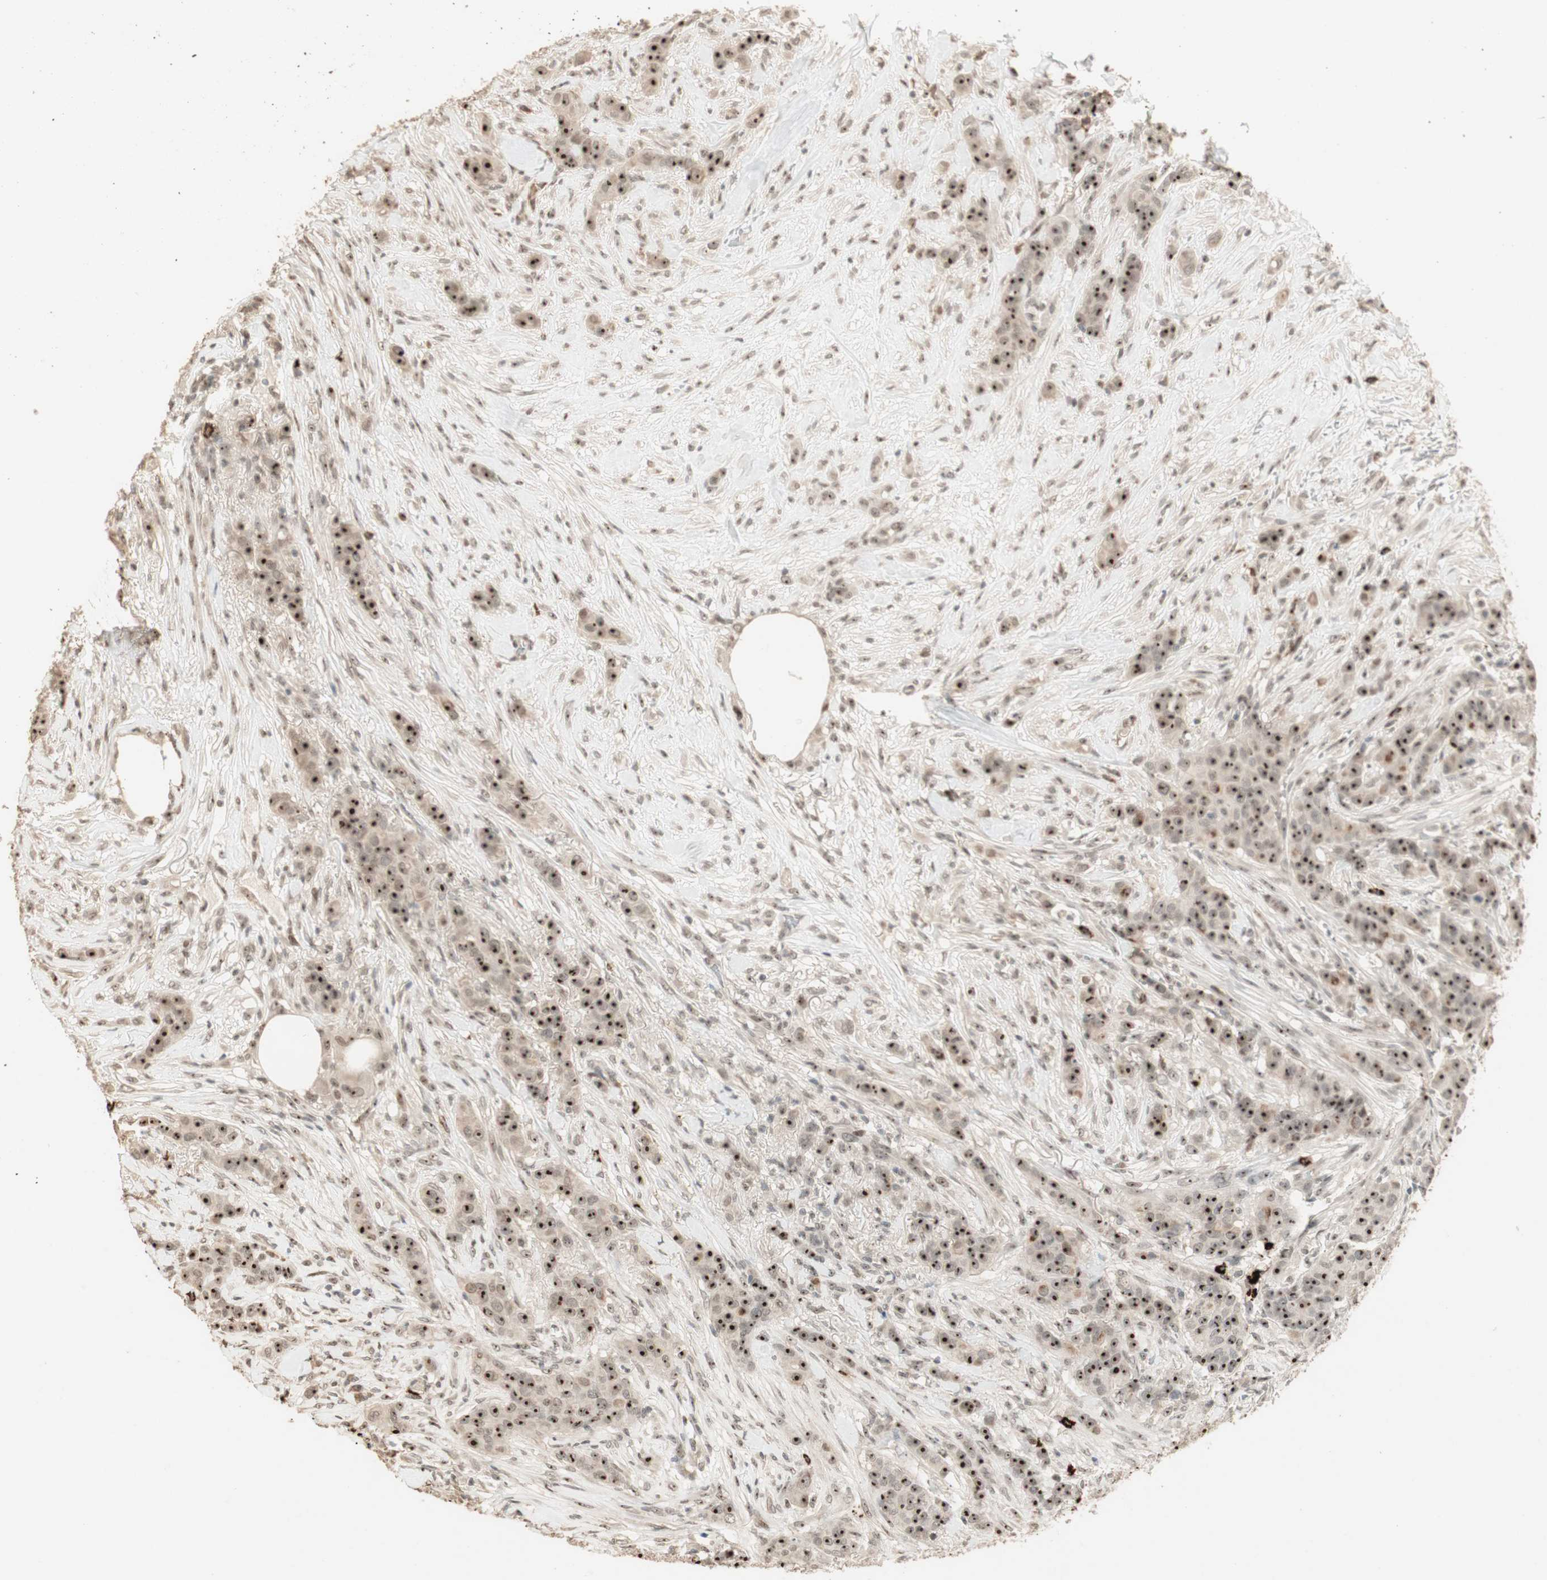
{"staining": {"intensity": "strong", "quantity": ">75%", "location": "nuclear"}, "tissue": "breast cancer", "cell_type": "Tumor cells", "image_type": "cancer", "snomed": [{"axis": "morphology", "description": "Duct carcinoma"}, {"axis": "topography", "description": "Breast"}], "caption": "About >75% of tumor cells in breast intraductal carcinoma reveal strong nuclear protein staining as visualized by brown immunohistochemical staining.", "gene": "ETV4", "patient": {"sex": "female", "age": 40}}